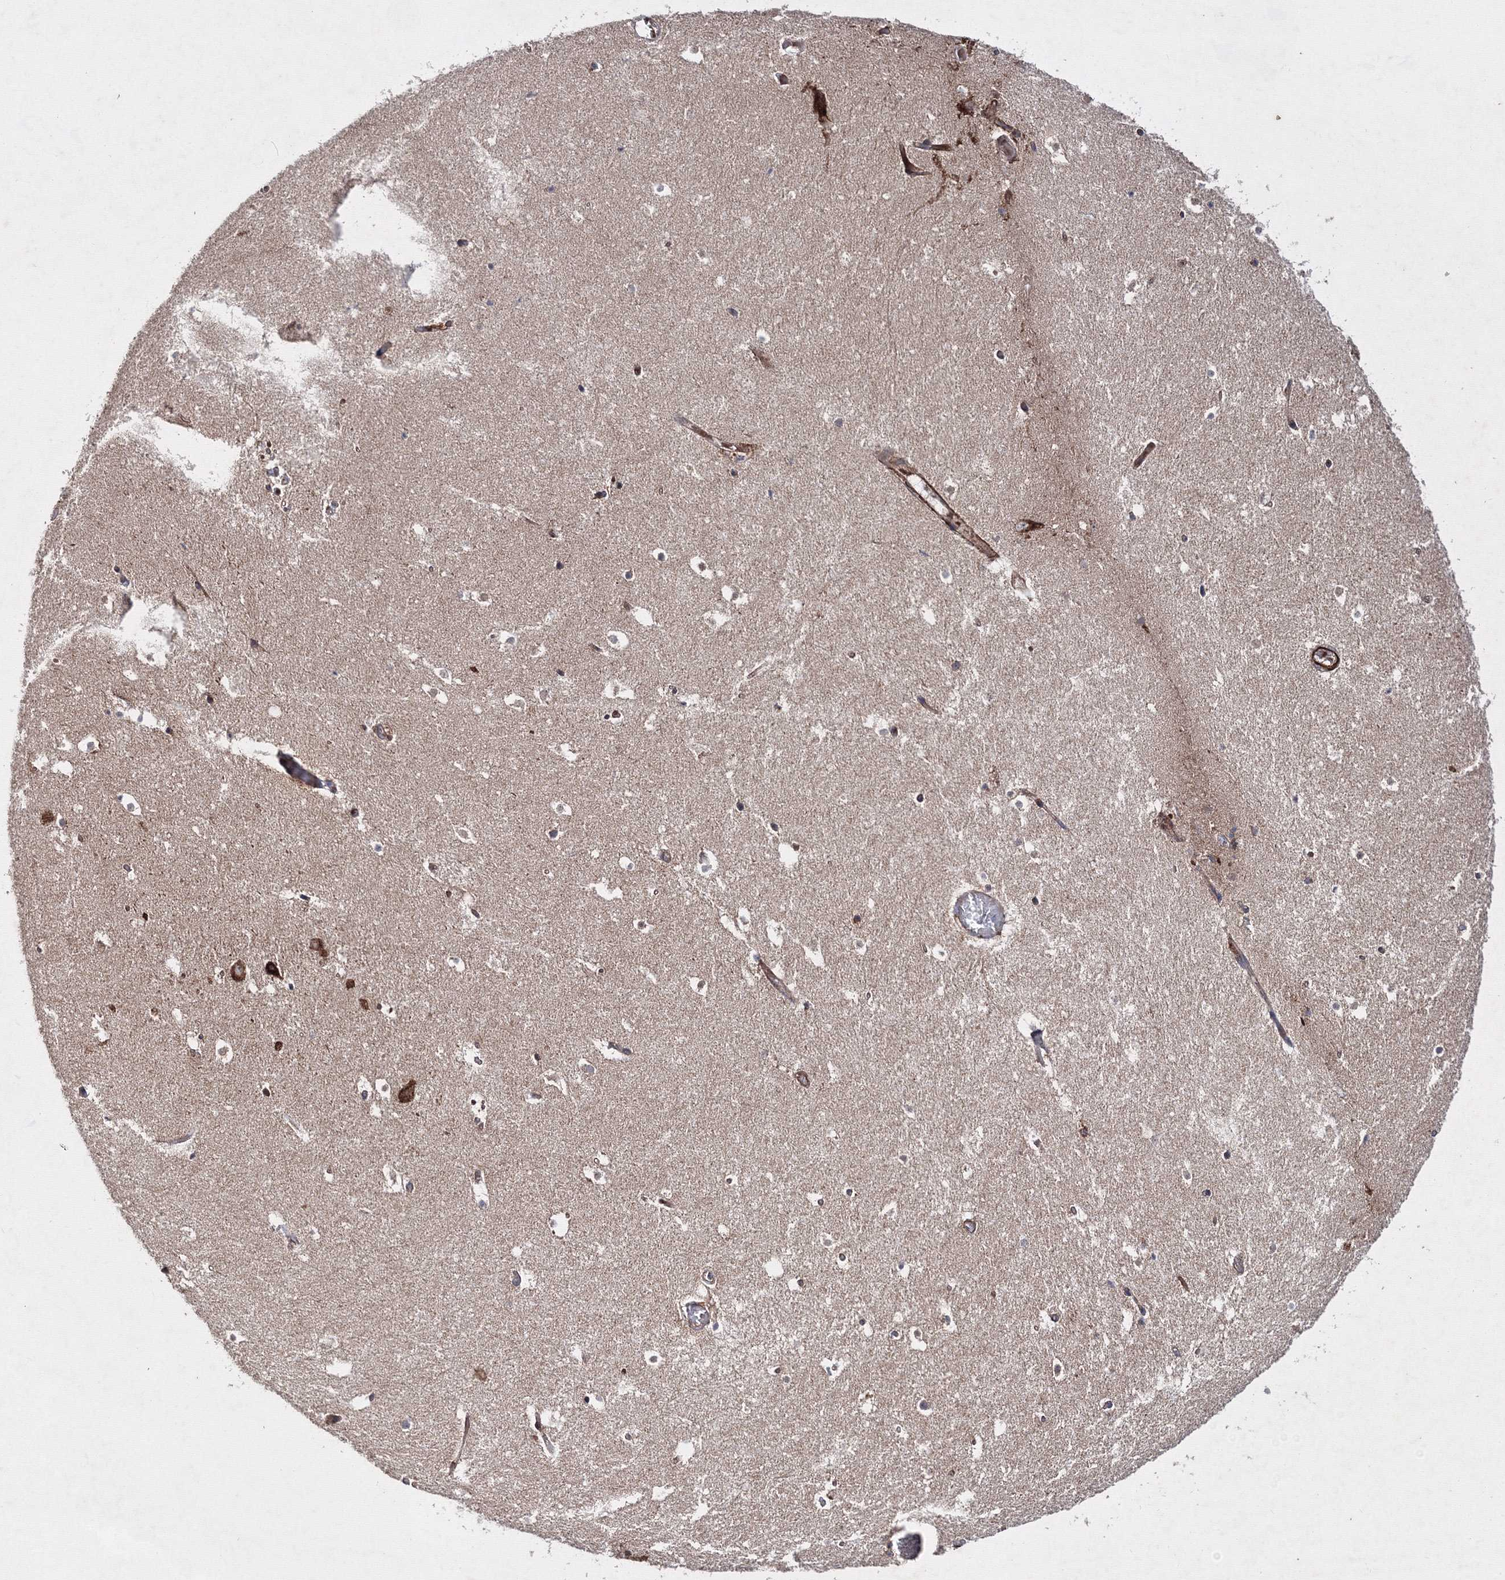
{"staining": {"intensity": "strong", "quantity": "<25%", "location": "cytoplasmic/membranous"}, "tissue": "hippocampus", "cell_type": "Glial cells", "image_type": "normal", "snomed": [{"axis": "morphology", "description": "Normal tissue, NOS"}, {"axis": "topography", "description": "Hippocampus"}], "caption": "Unremarkable hippocampus displays strong cytoplasmic/membranous expression in approximately <25% of glial cells, visualized by immunohistochemistry.", "gene": "GFM1", "patient": {"sex": "female", "age": 52}}